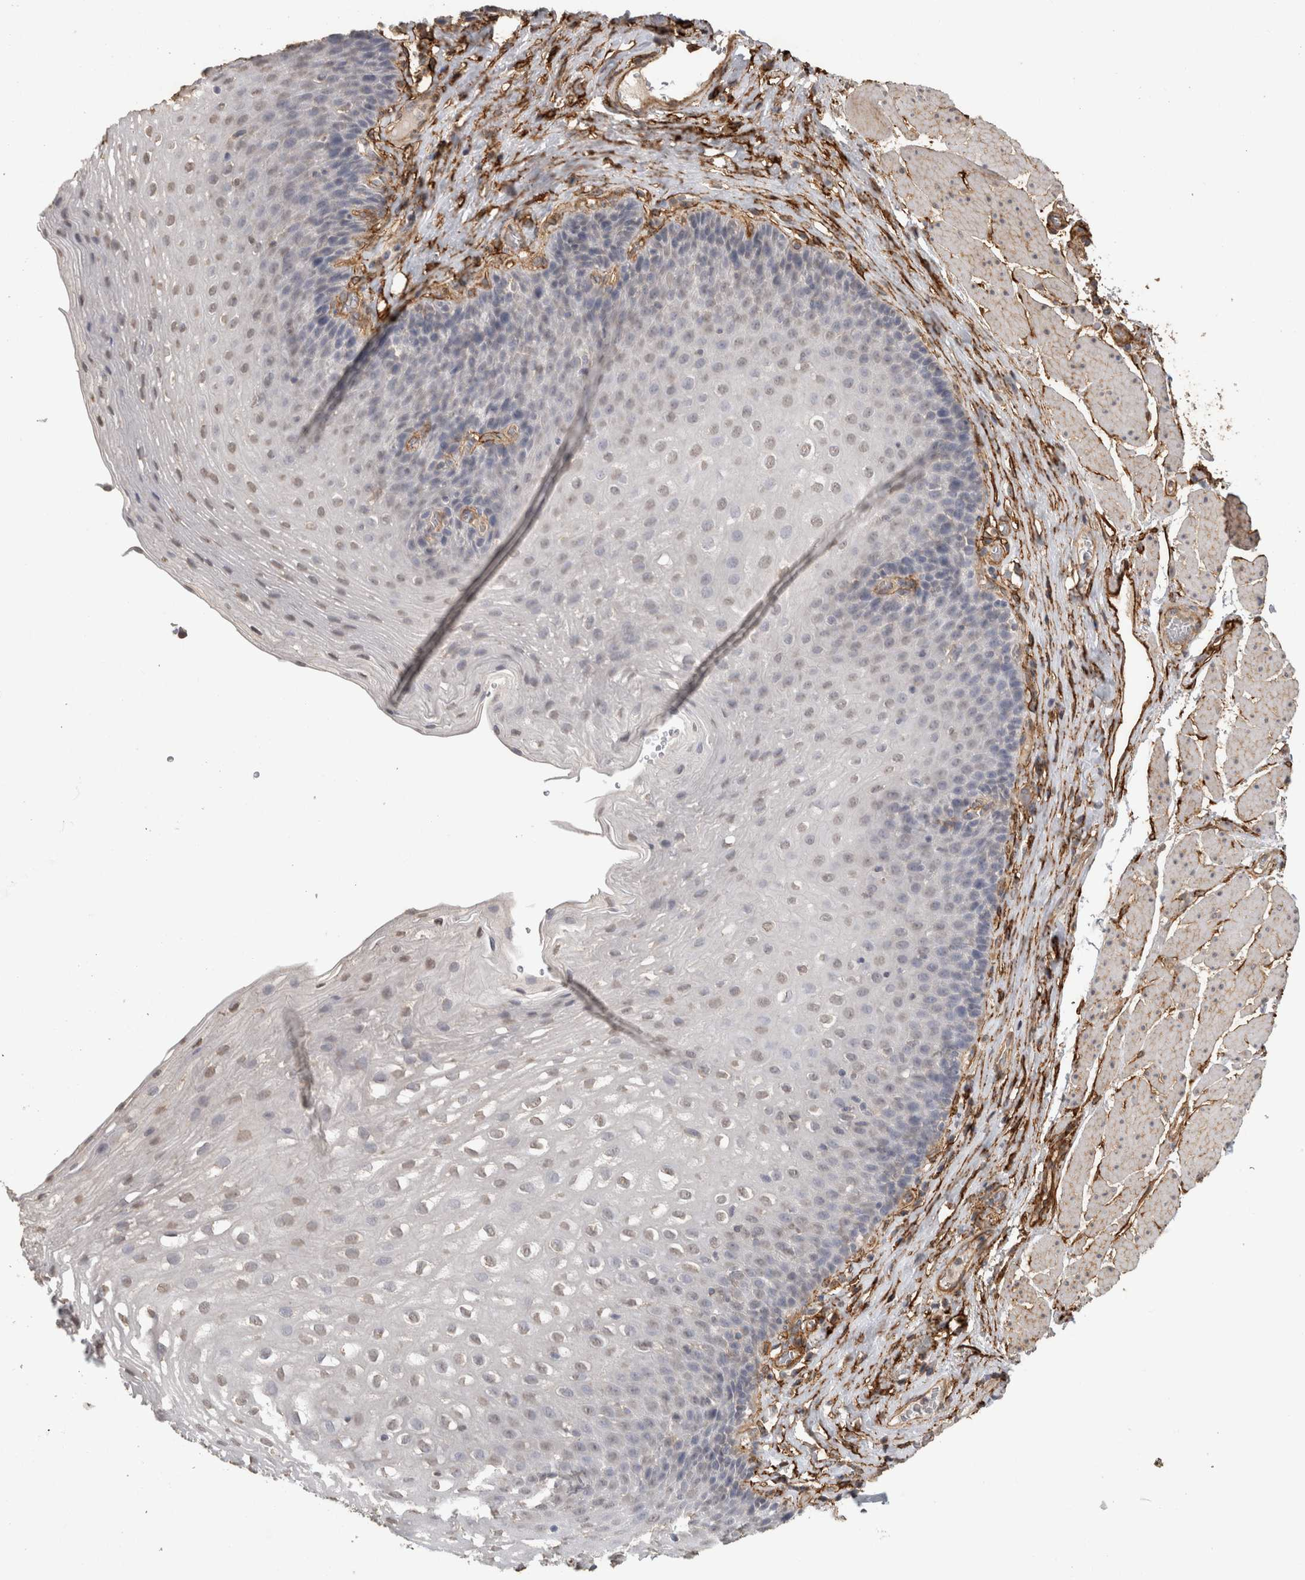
{"staining": {"intensity": "weak", "quantity": "25%-75%", "location": "nuclear"}, "tissue": "esophagus", "cell_type": "Squamous epithelial cells", "image_type": "normal", "snomed": [{"axis": "morphology", "description": "Normal tissue, NOS"}, {"axis": "topography", "description": "Esophagus"}], "caption": "Immunohistochemistry histopathology image of normal esophagus: human esophagus stained using IHC displays low levels of weak protein expression localized specifically in the nuclear of squamous epithelial cells, appearing as a nuclear brown color.", "gene": "RECK", "patient": {"sex": "female", "age": 66}}